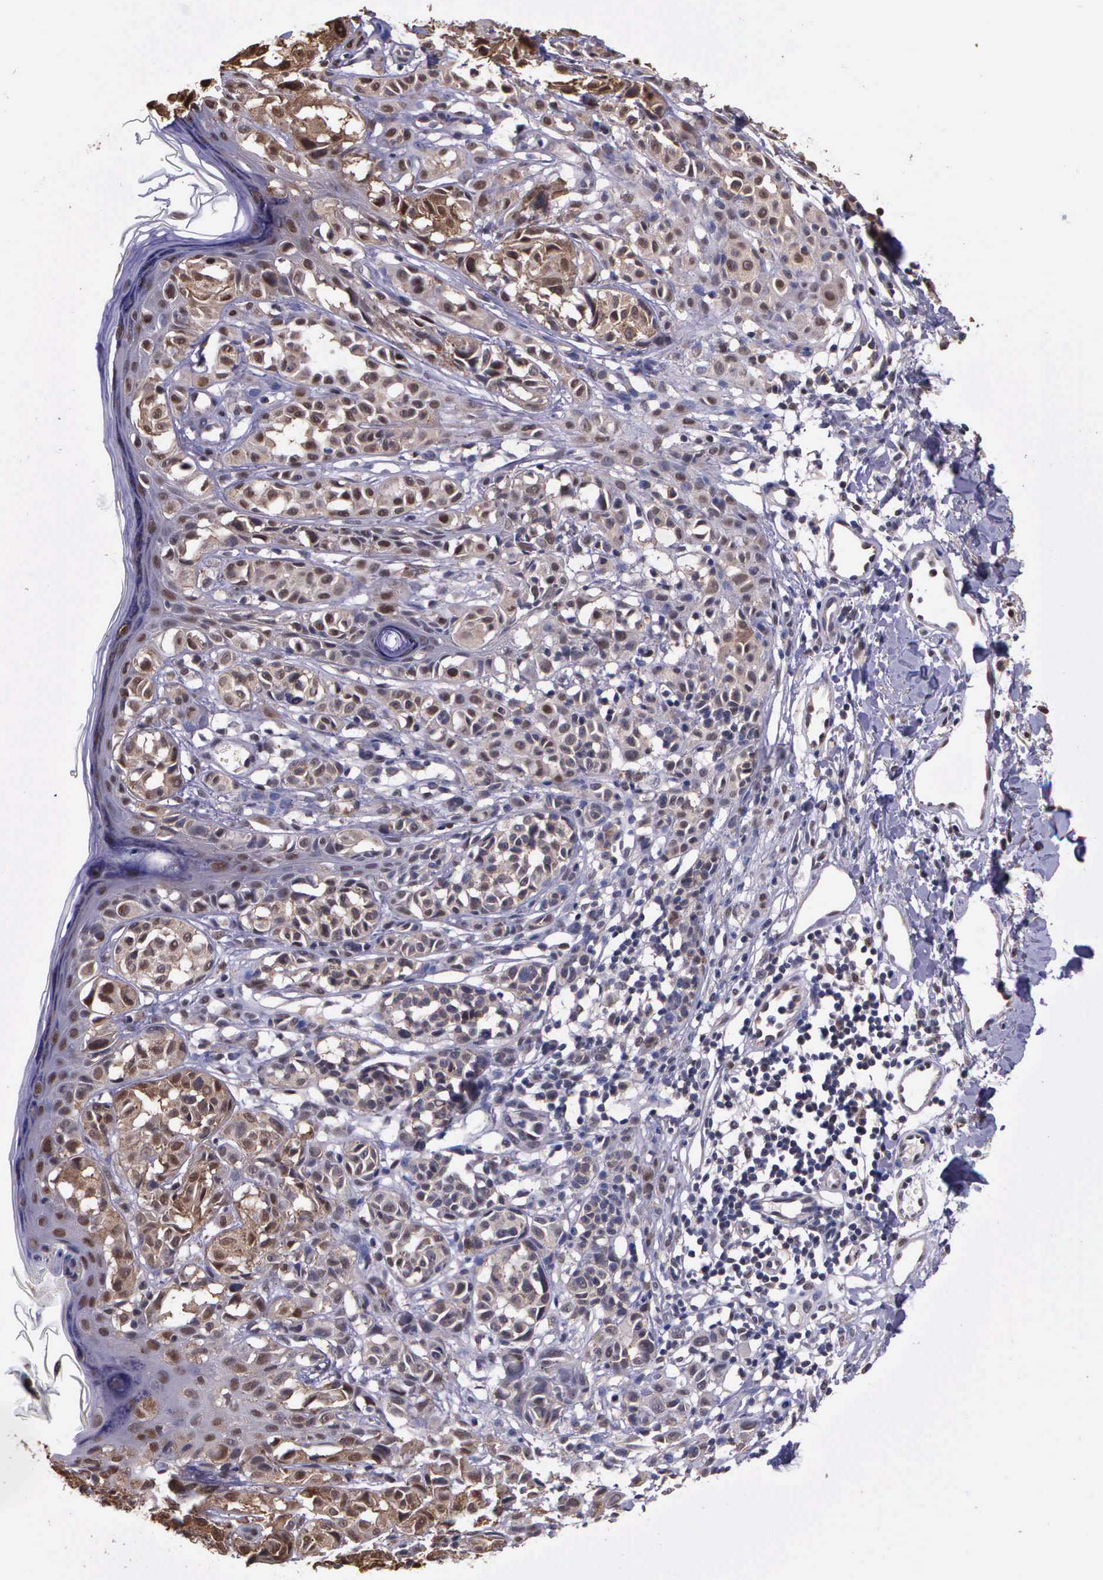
{"staining": {"intensity": "moderate", "quantity": ">75%", "location": "cytoplasmic/membranous,nuclear"}, "tissue": "melanoma", "cell_type": "Tumor cells", "image_type": "cancer", "snomed": [{"axis": "morphology", "description": "Malignant melanoma, NOS"}, {"axis": "topography", "description": "Skin"}], "caption": "Protein staining of melanoma tissue shows moderate cytoplasmic/membranous and nuclear staining in approximately >75% of tumor cells.", "gene": "PSMC1", "patient": {"sex": "male", "age": 40}}